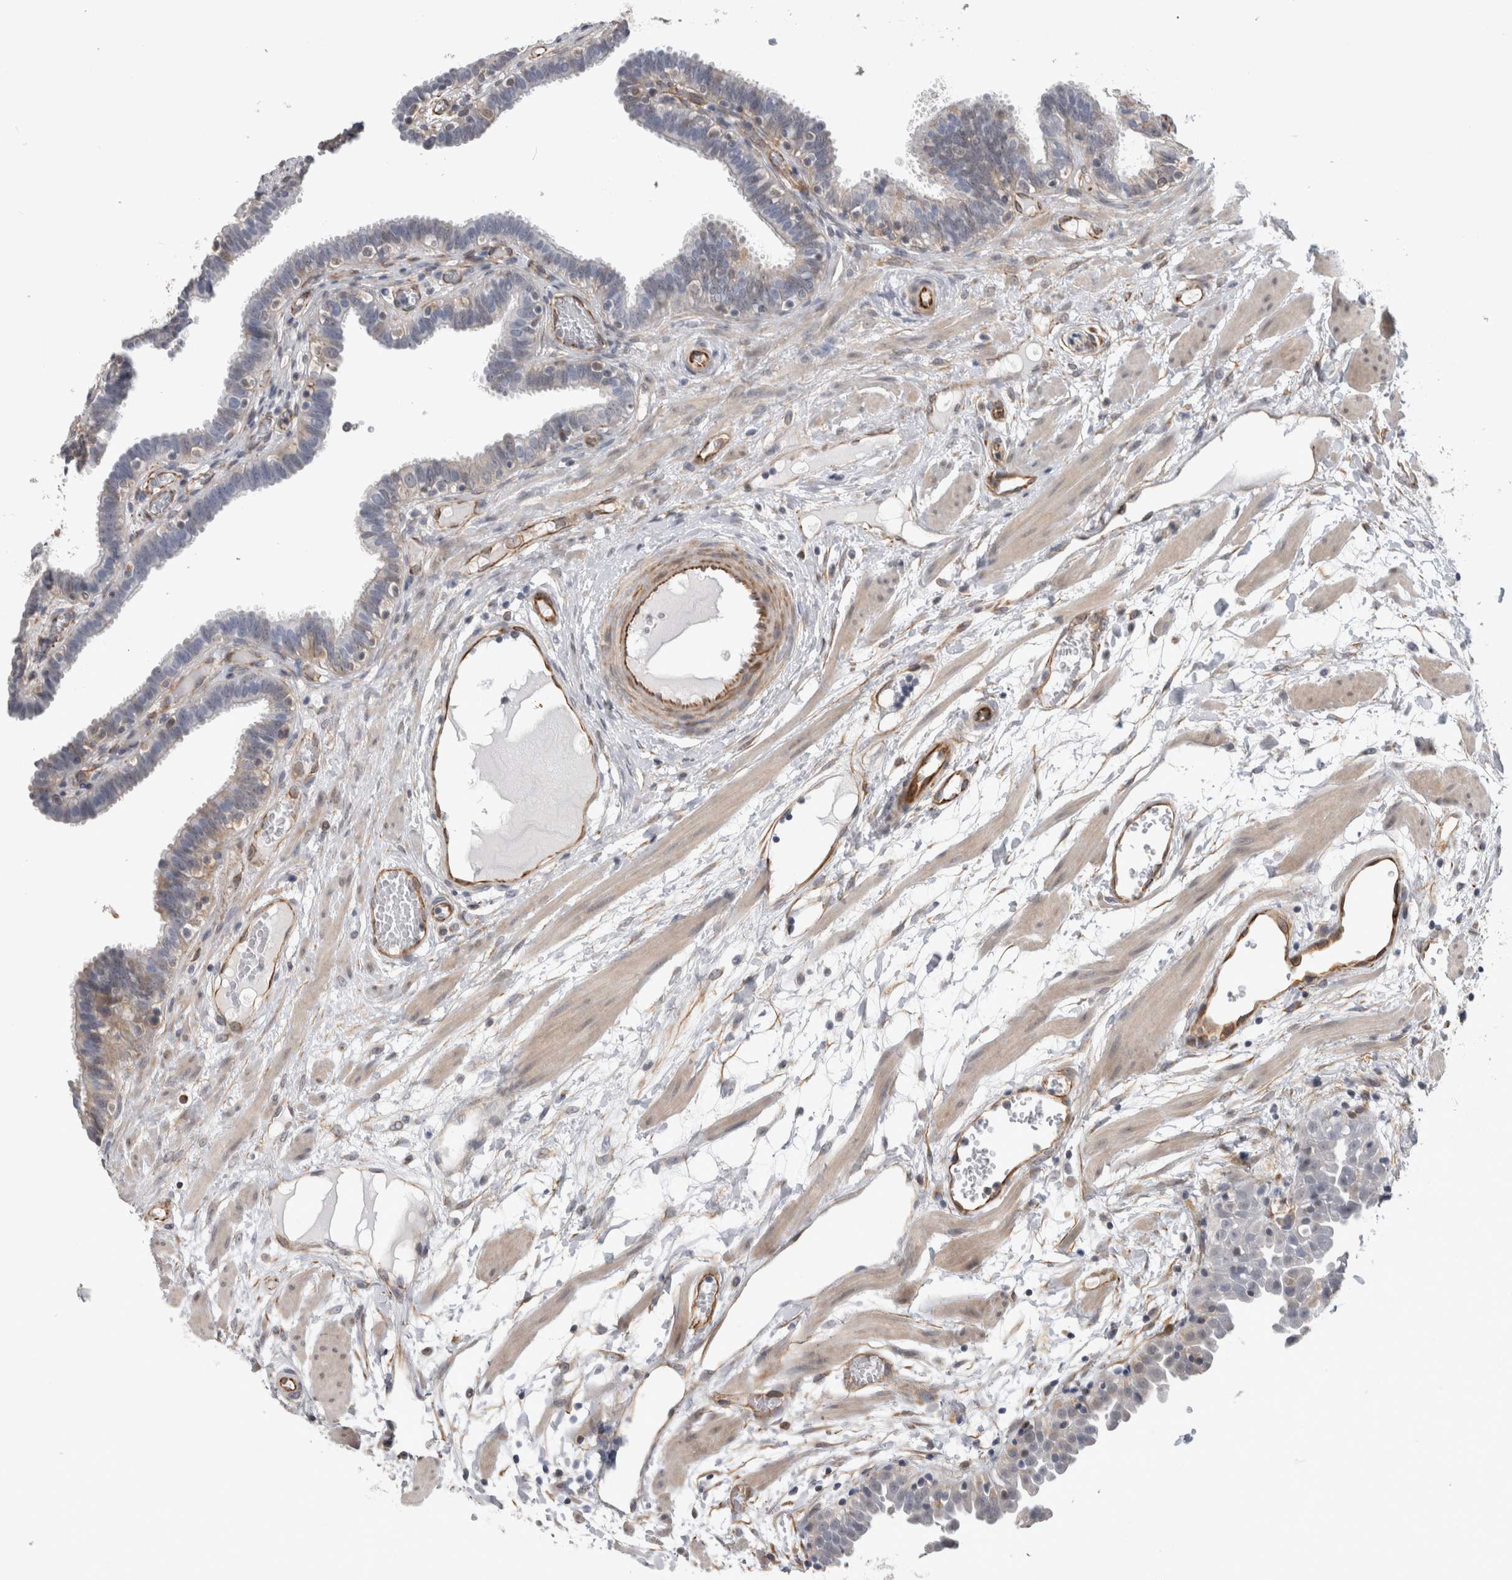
{"staining": {"intensity": "moderate", "quantity": "<25%", "location": "cytoplasmic/membranous"}, "tissue": "fallopian tube", "cell_type": "Glandular cells", "image_type": "normal", "snomed": [{"axis": "morphology", "description": "Normal tissue, NOS"}, {"axis": "topography", "description": "Fallopian tube"}, {"axis": "topography", "description": "Placenta"}], "caption": "About <25% of glandular cells in normal human fallopian tube exhibit moderate cytoplasmic/membranous protein expression as visualized by brown immunohistochemical staining.", "gene": "ACOT7", "patient": {"sex": "female", "age": 32}}